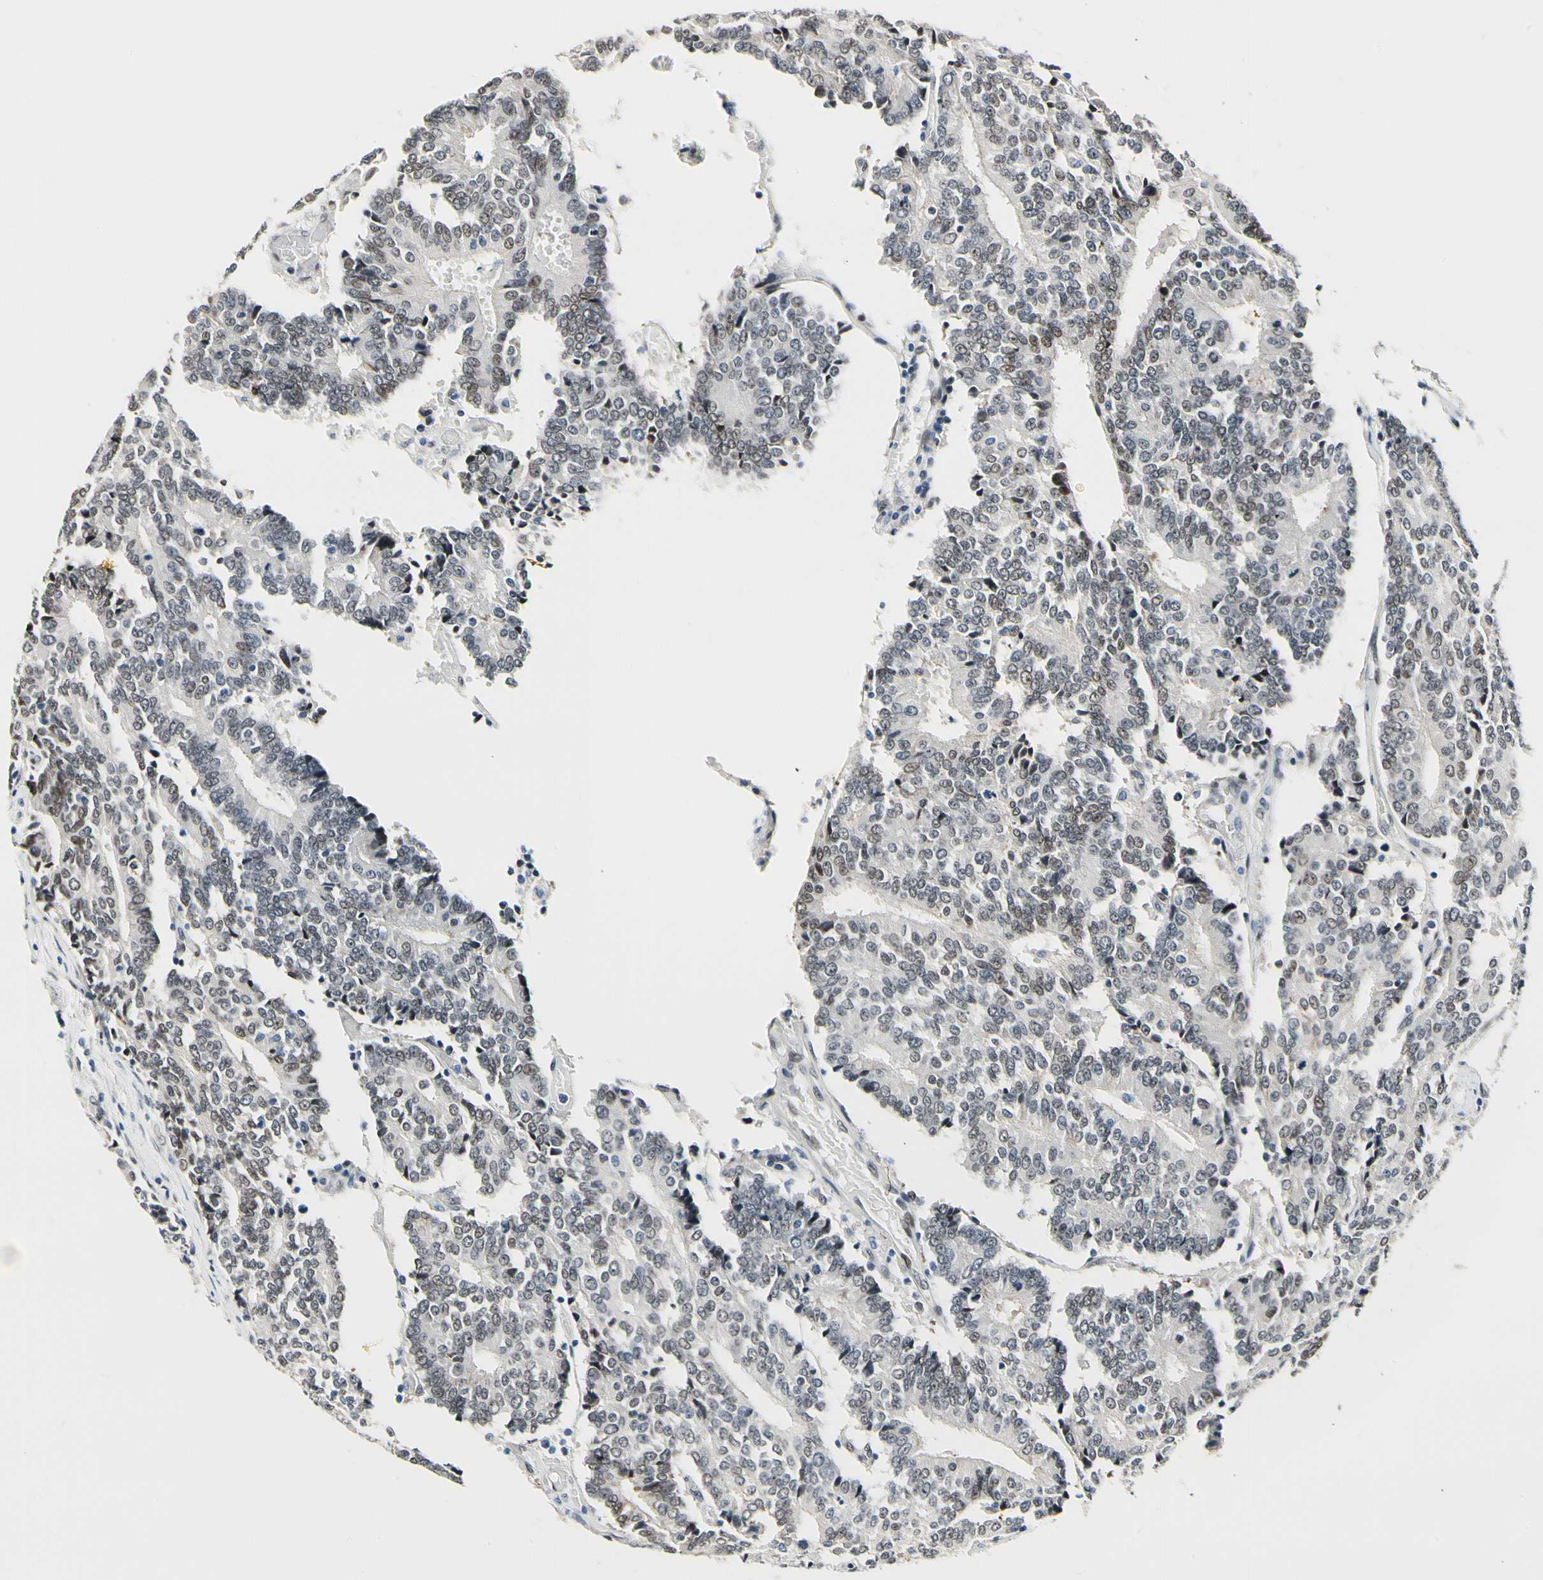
{"staining": {"intensity": "weak", "quantity": "25%-75%", "location": "nuclear"}, "tissue": "prostate cancer", "cell_type": "Tumor cells", "image_type": "cancer", "snomed": [{"axis": "morphology", "description": "Adenocarcinoma, High grade"}, {"axis": "topography", "description": "Prostate"}], "caption": "IHC (DAB (3,3'-diaminobenzidine)) staining of high-grade adenocarcinoma (prostate) demonstrates weak nuclear protein expression in about 25%-75% of tumor cells.", "gene": "NFIA", "patient": {"sex": "male", "age": 55}}